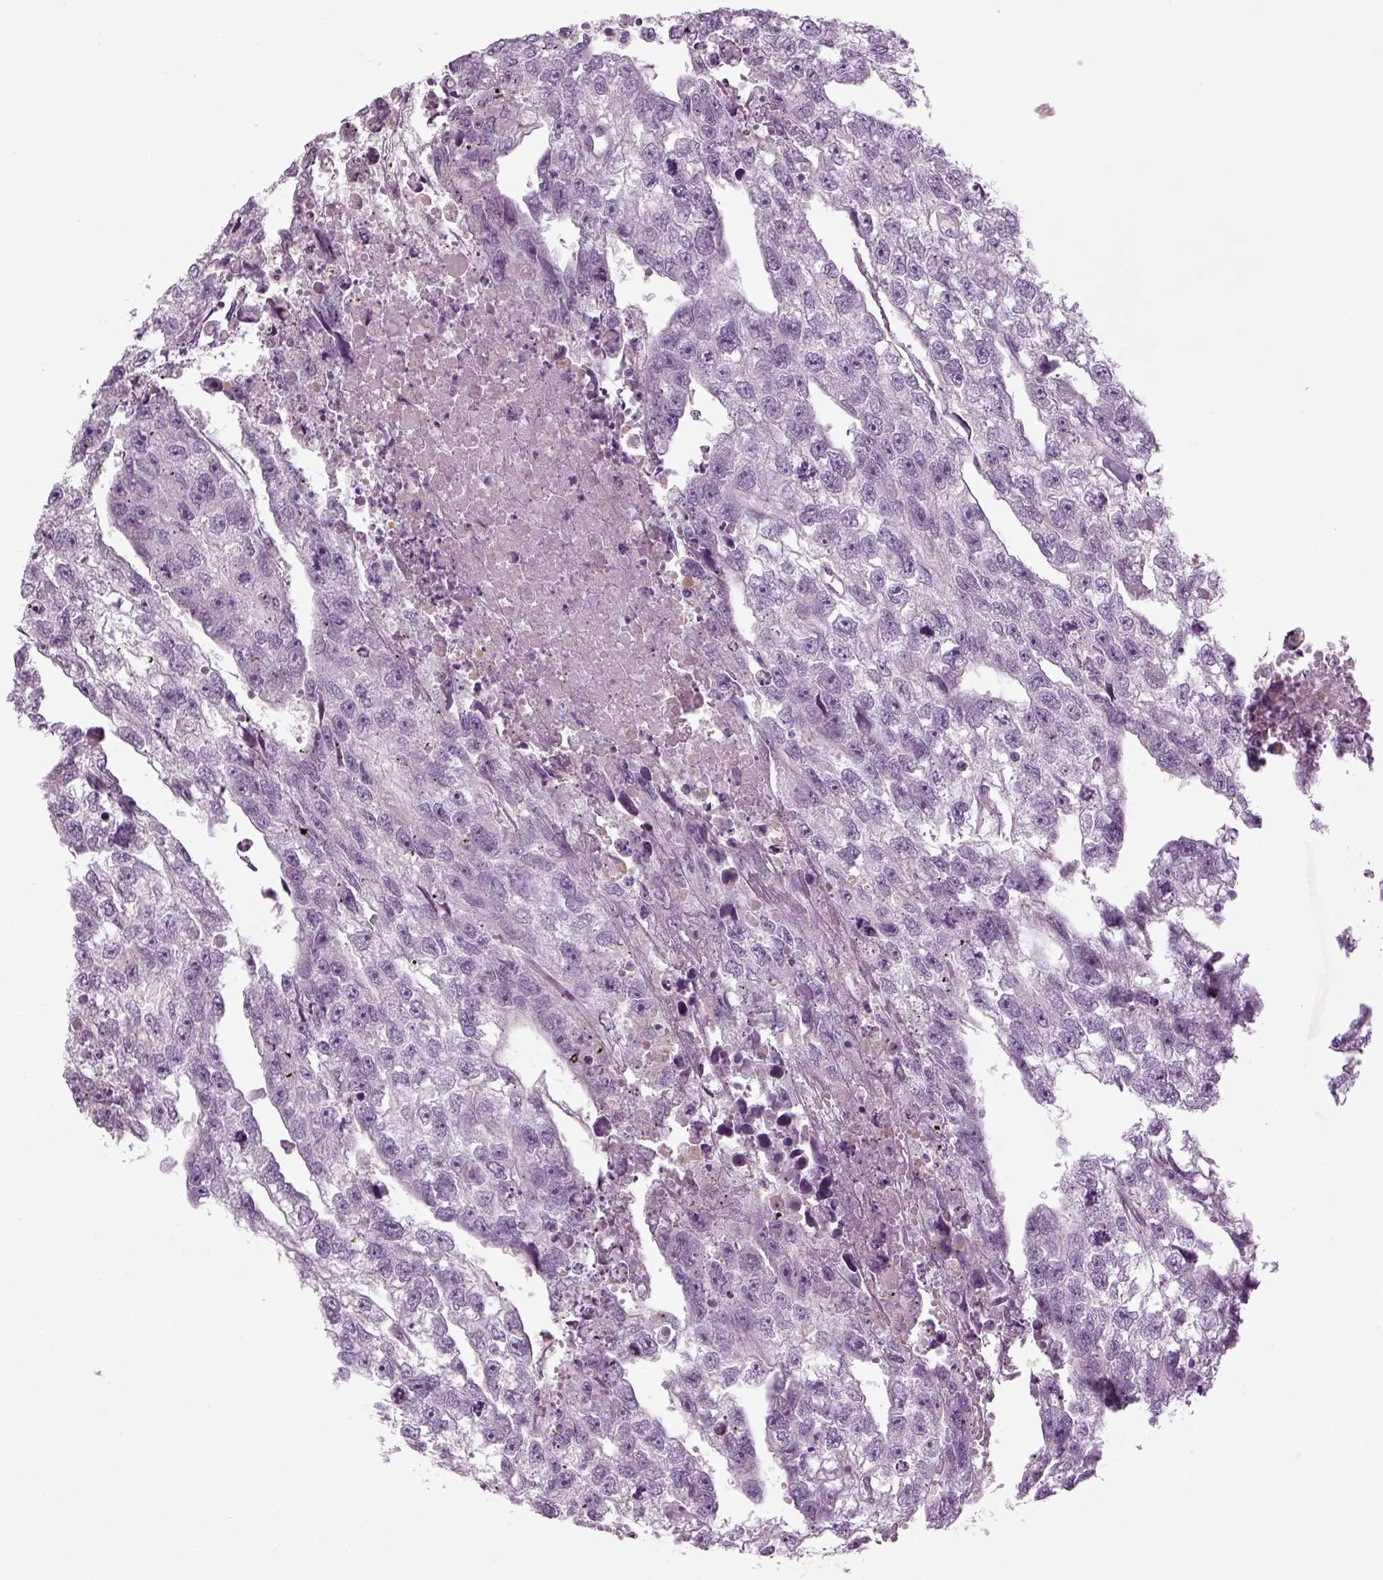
{"staining": {"intensity": "negative", "quantity": "none", "location": "none"}, "tissue": "testis cancer", "cell_type": "Tumor cells", "image_type": "cancer", "snomed": [{"axis": "morphology", "description": "Carcinoma, Embryonal, NOS"}, {"axis": "morphology", "description": "Teratoma, malignant, NOS"}, {"axis": "topography", "description": "Testis"}], "caption": "Tumor cells are negative for brown protein staining in testis embryonal carcinoma.", "gene": "LRRIQ3", "patient": {"sex": "male", "age": 44}}